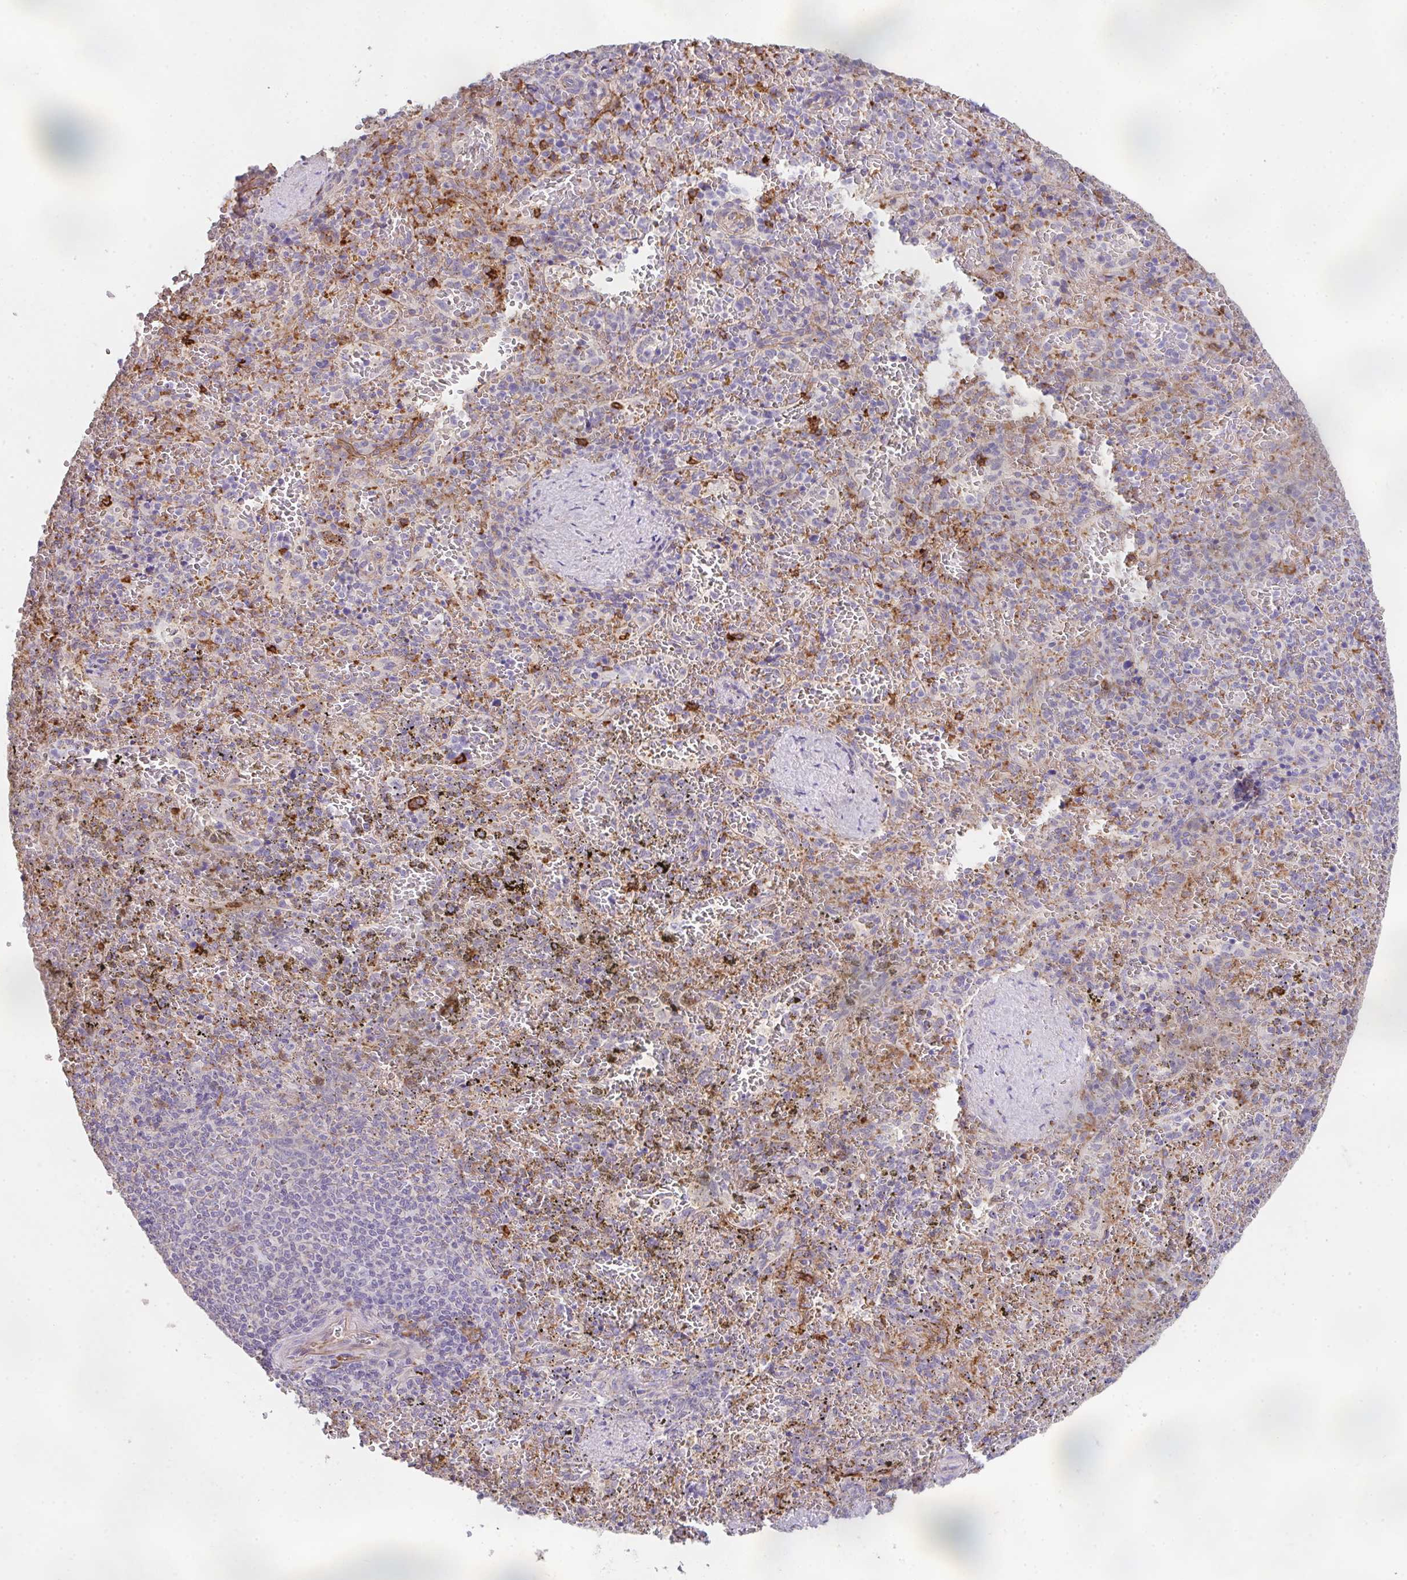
{"staining": {"intensity": "strong", "quantity": "<25%", "location": "cytoplasmic/membranous"}, "tissue": "spleen", "cell_type": "Cells in red pulp", "image_type": "normal", "snomed": [{"axis": "morphology", "description": "Normal tissue, NOS"}, {"axis": "topography", "description": "Spleen"}], "caption": "Immunohistochemistry of unremarkable spleen demonstrates medium levels of strong cytoplasmic/membranous expression in approximately <25% of cells in red pulp.", "gene": "DBN1", "patient": {"sex": "female", "age": 50}}